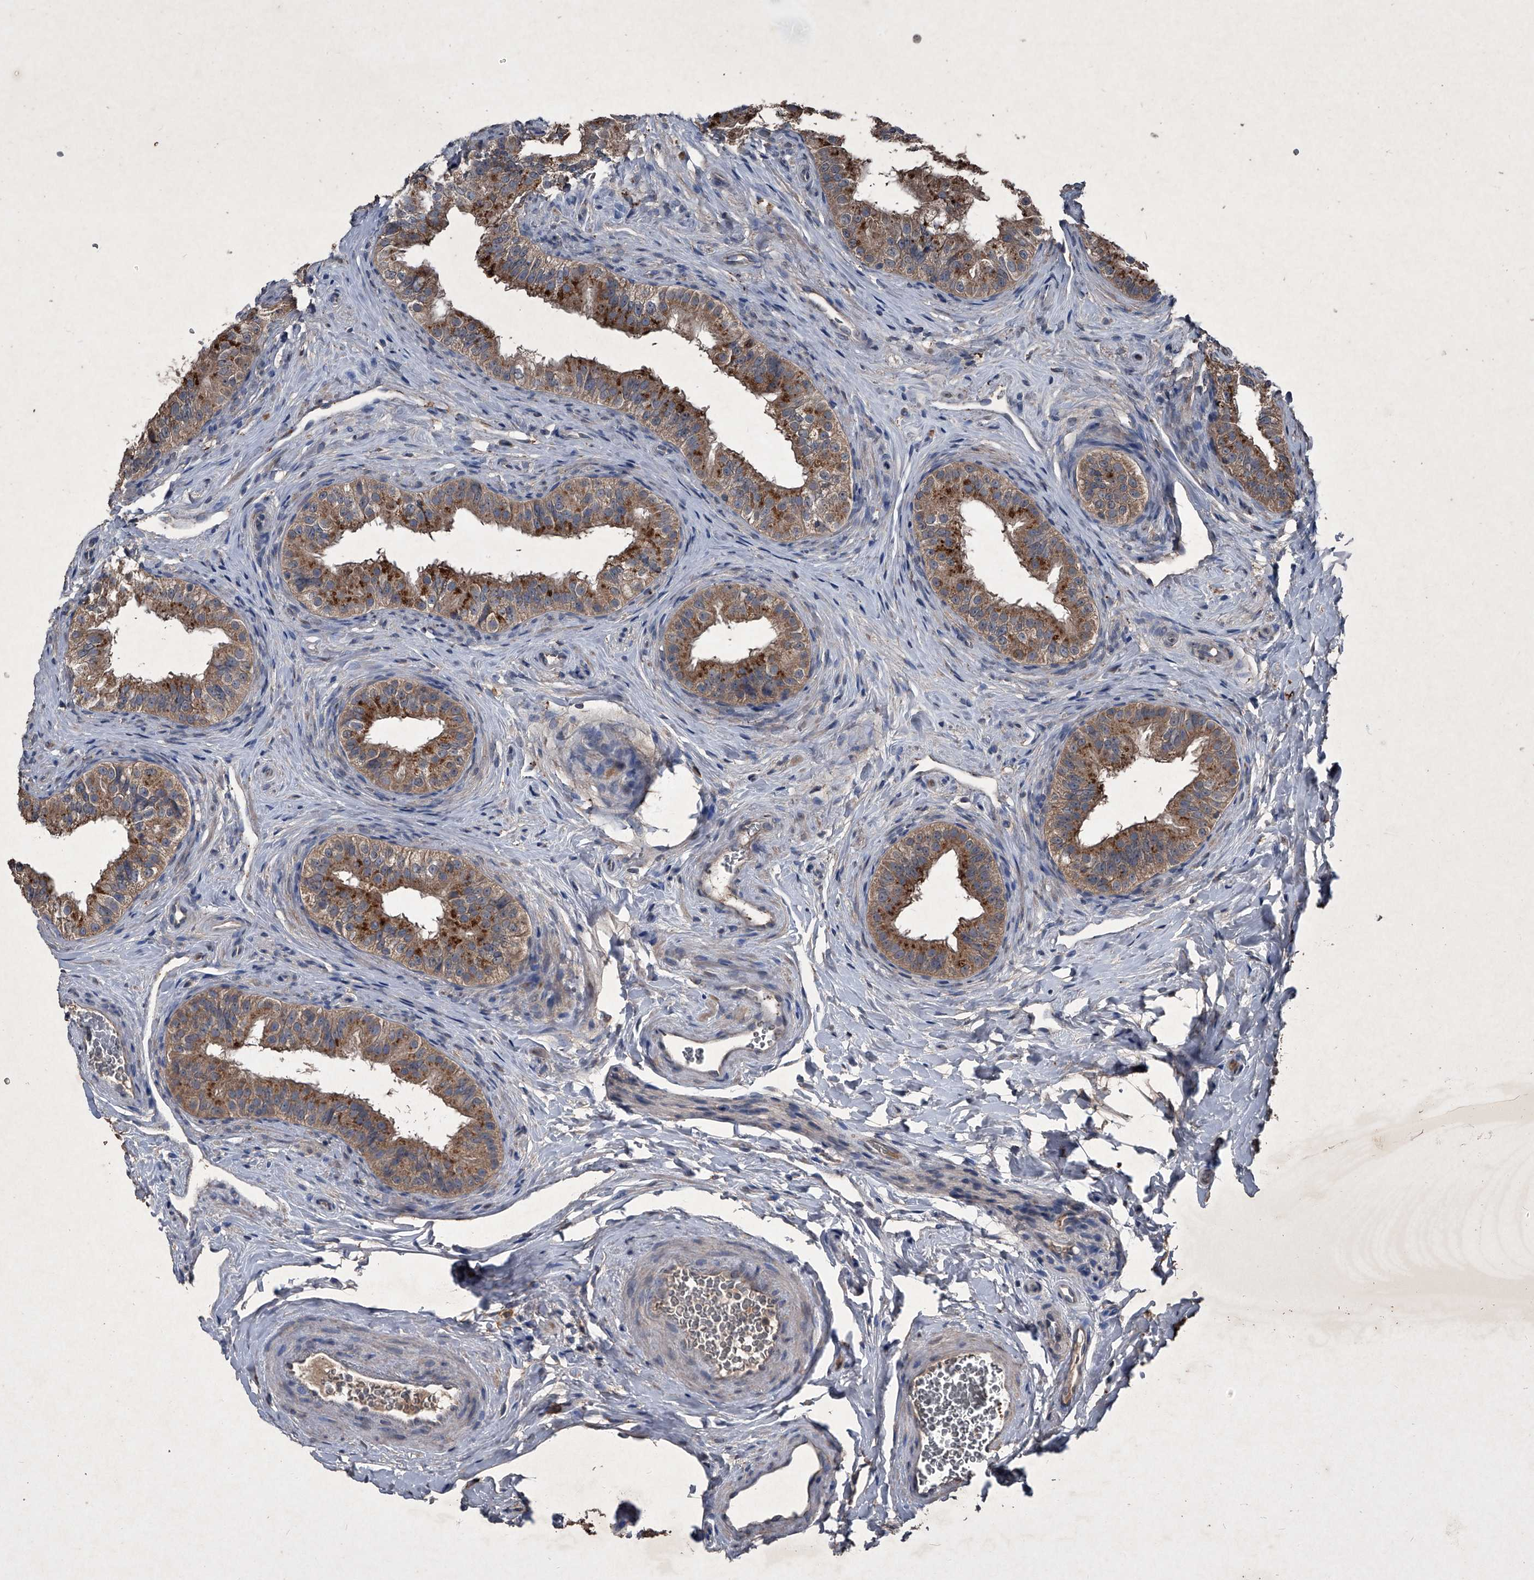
{"staining": {"intensity": "moderate", "quantity": ">75%", "location": "cytoplasmic/membranous"}, "tissue": "epididymis", "cell_type": "Glandular cells", "image_type": "normal", "snomed": [{"axis": "morphology", "description": "Normal tissue, NOS"}, {"axis": "topography", "description": "Epididymis"}], "caption": "A medium amount of moderate cytoplasmic/membranous expression is appreciated in approximately >75% of glandular cells in benign epididymis. (Stains: DAB in brown, nuclei in blue, Microscopy: brightfield microscopy at high magnification).", "gene": "MAPKAP1", "patient": {"sex": "male", "age": 49}}